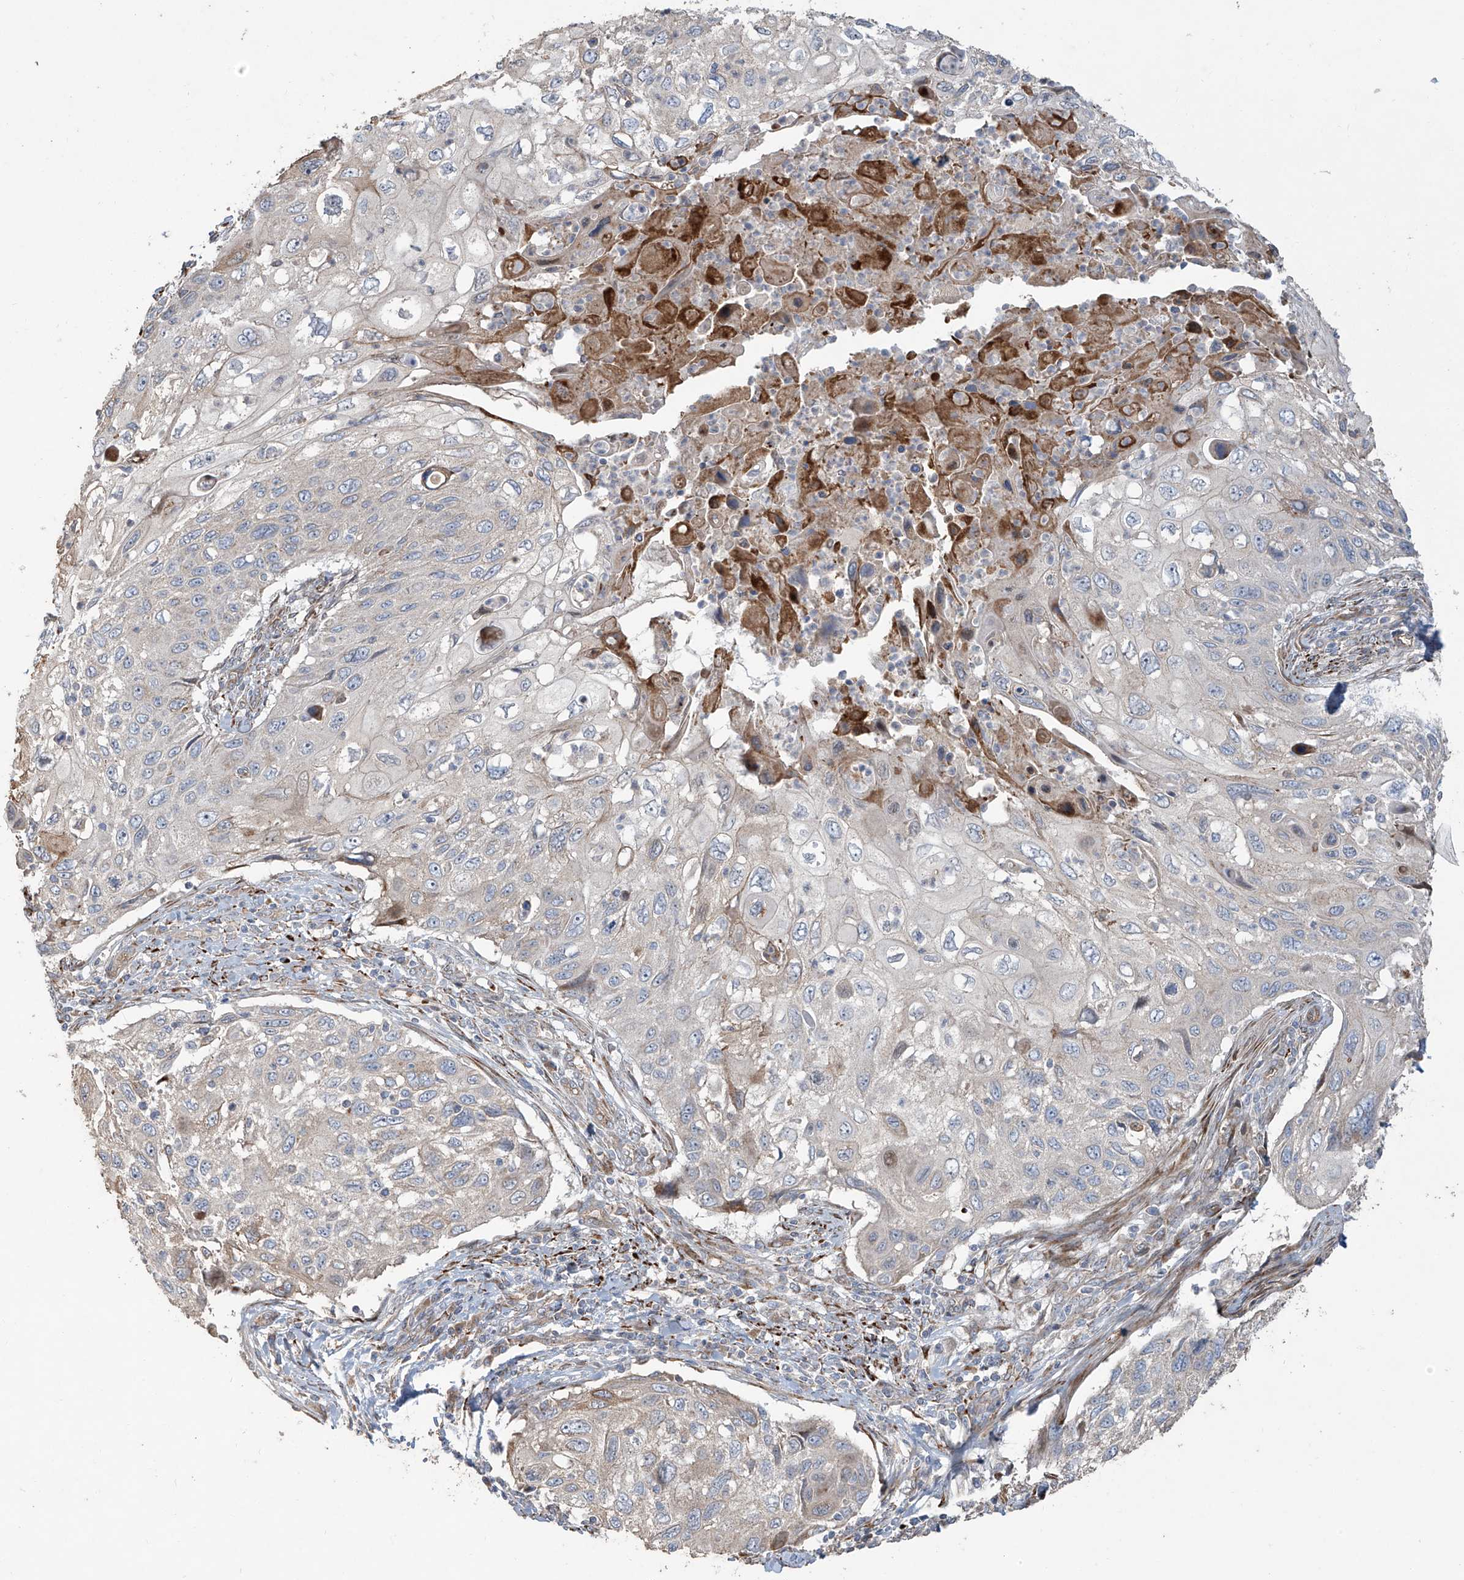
{"staining": {"intensity": "negative", "quantity": "none", "location": "none"}, "tissue": "cervical cancer", "cell_type": "Tumor cells", "image_type": "cancer", "snomed": [{"axis": "morphology", "description": "Squamous cell carcinoma, NOS"}, {"axis": "topography", "description": "Cervix"}], "caption": "An image of squamous cell carcinoma (cervical) stained for a protein shows no brown staining in tumor cells.", "gene": "ABTB1", "patient": {"sex": "female", "age": 70}}